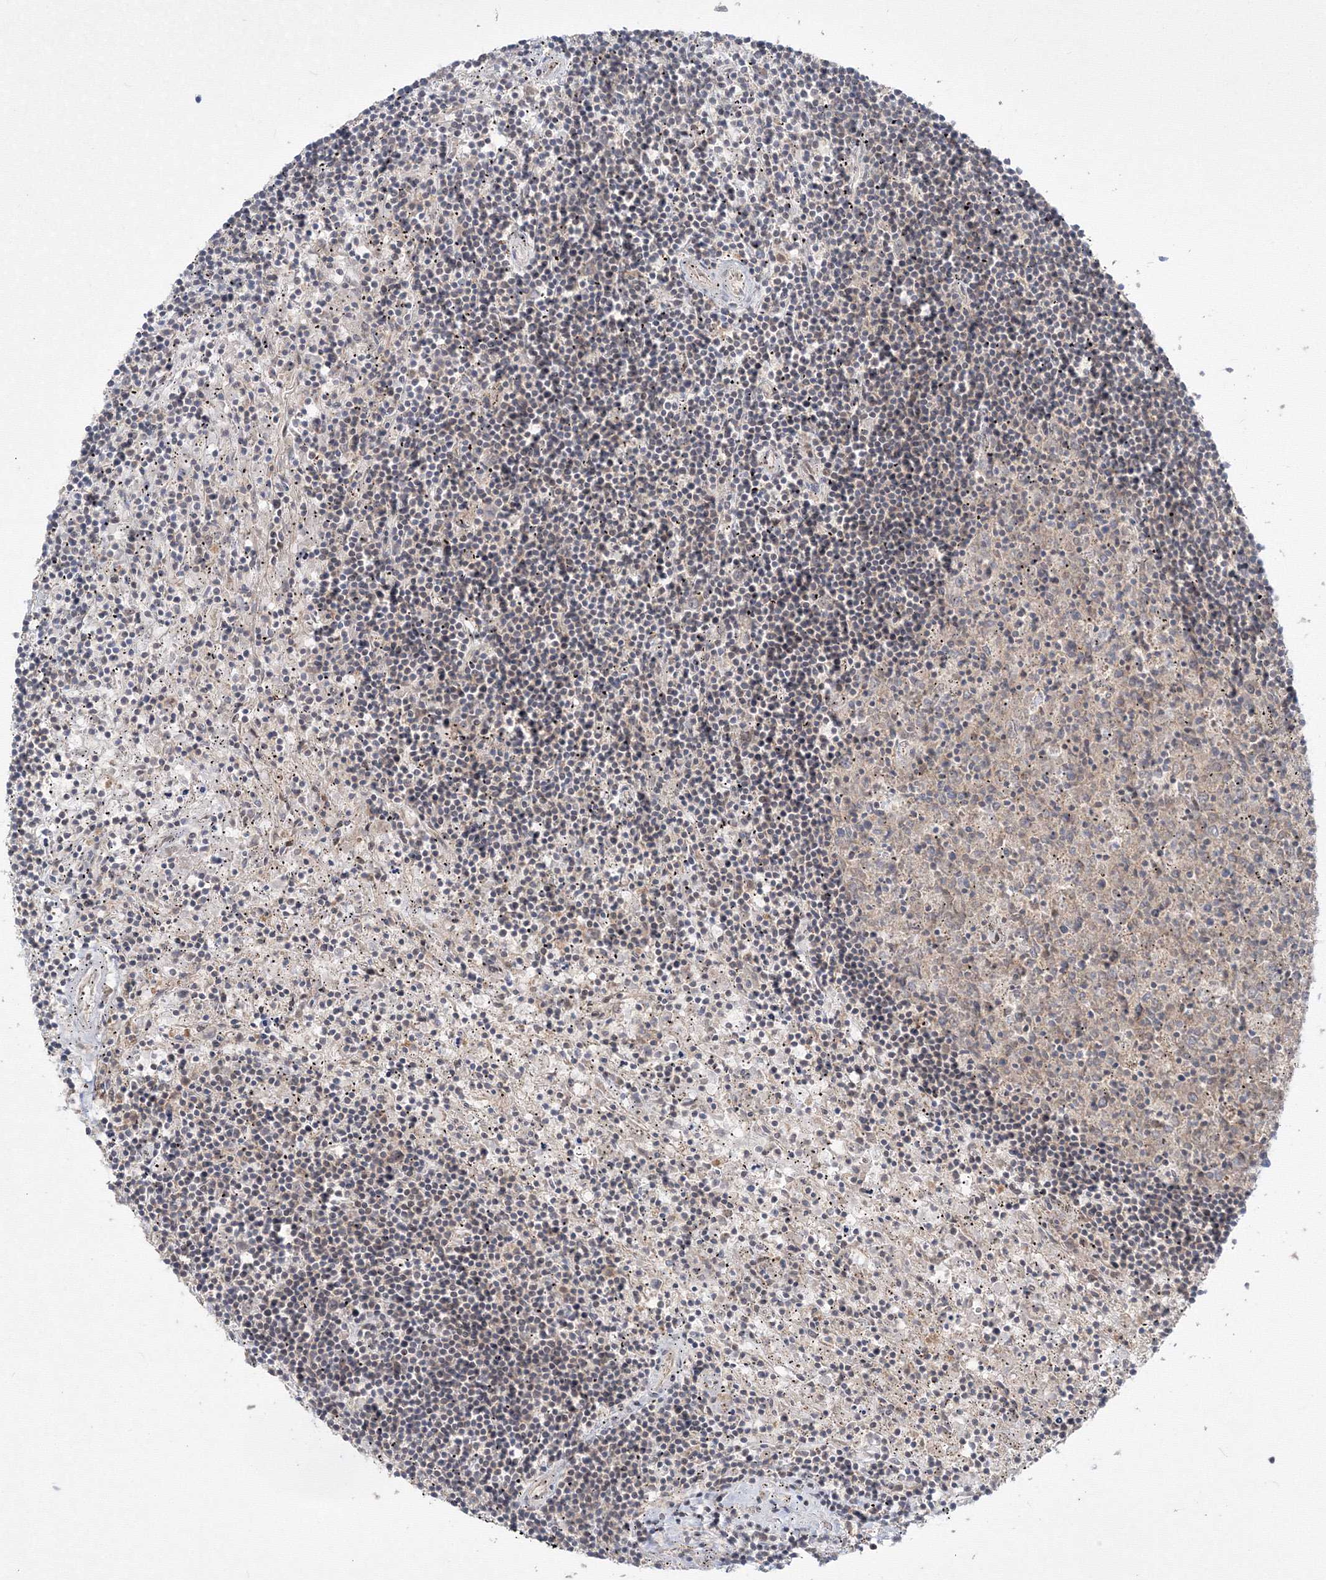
{"staining": {"intensity": "negative", "quantity": "none", "location": "none"}, "tissue": "lymphoma", "cell_type": "Tumor cells", "image_type": "cancer", "snomed": [{"axis": "morphology", "description": "Malignant lymphoma, non-Hodgkin's type, Low grade"}, {"axis": "topography", "description": "Spleen"}], "caption": "A micrograph of human low-grade malignant lymphoma, non-Hodgkin's type is negative for staining in tumor cells.", "gene": "COPS4", "patient": {"sex": "male", "age": 76}}